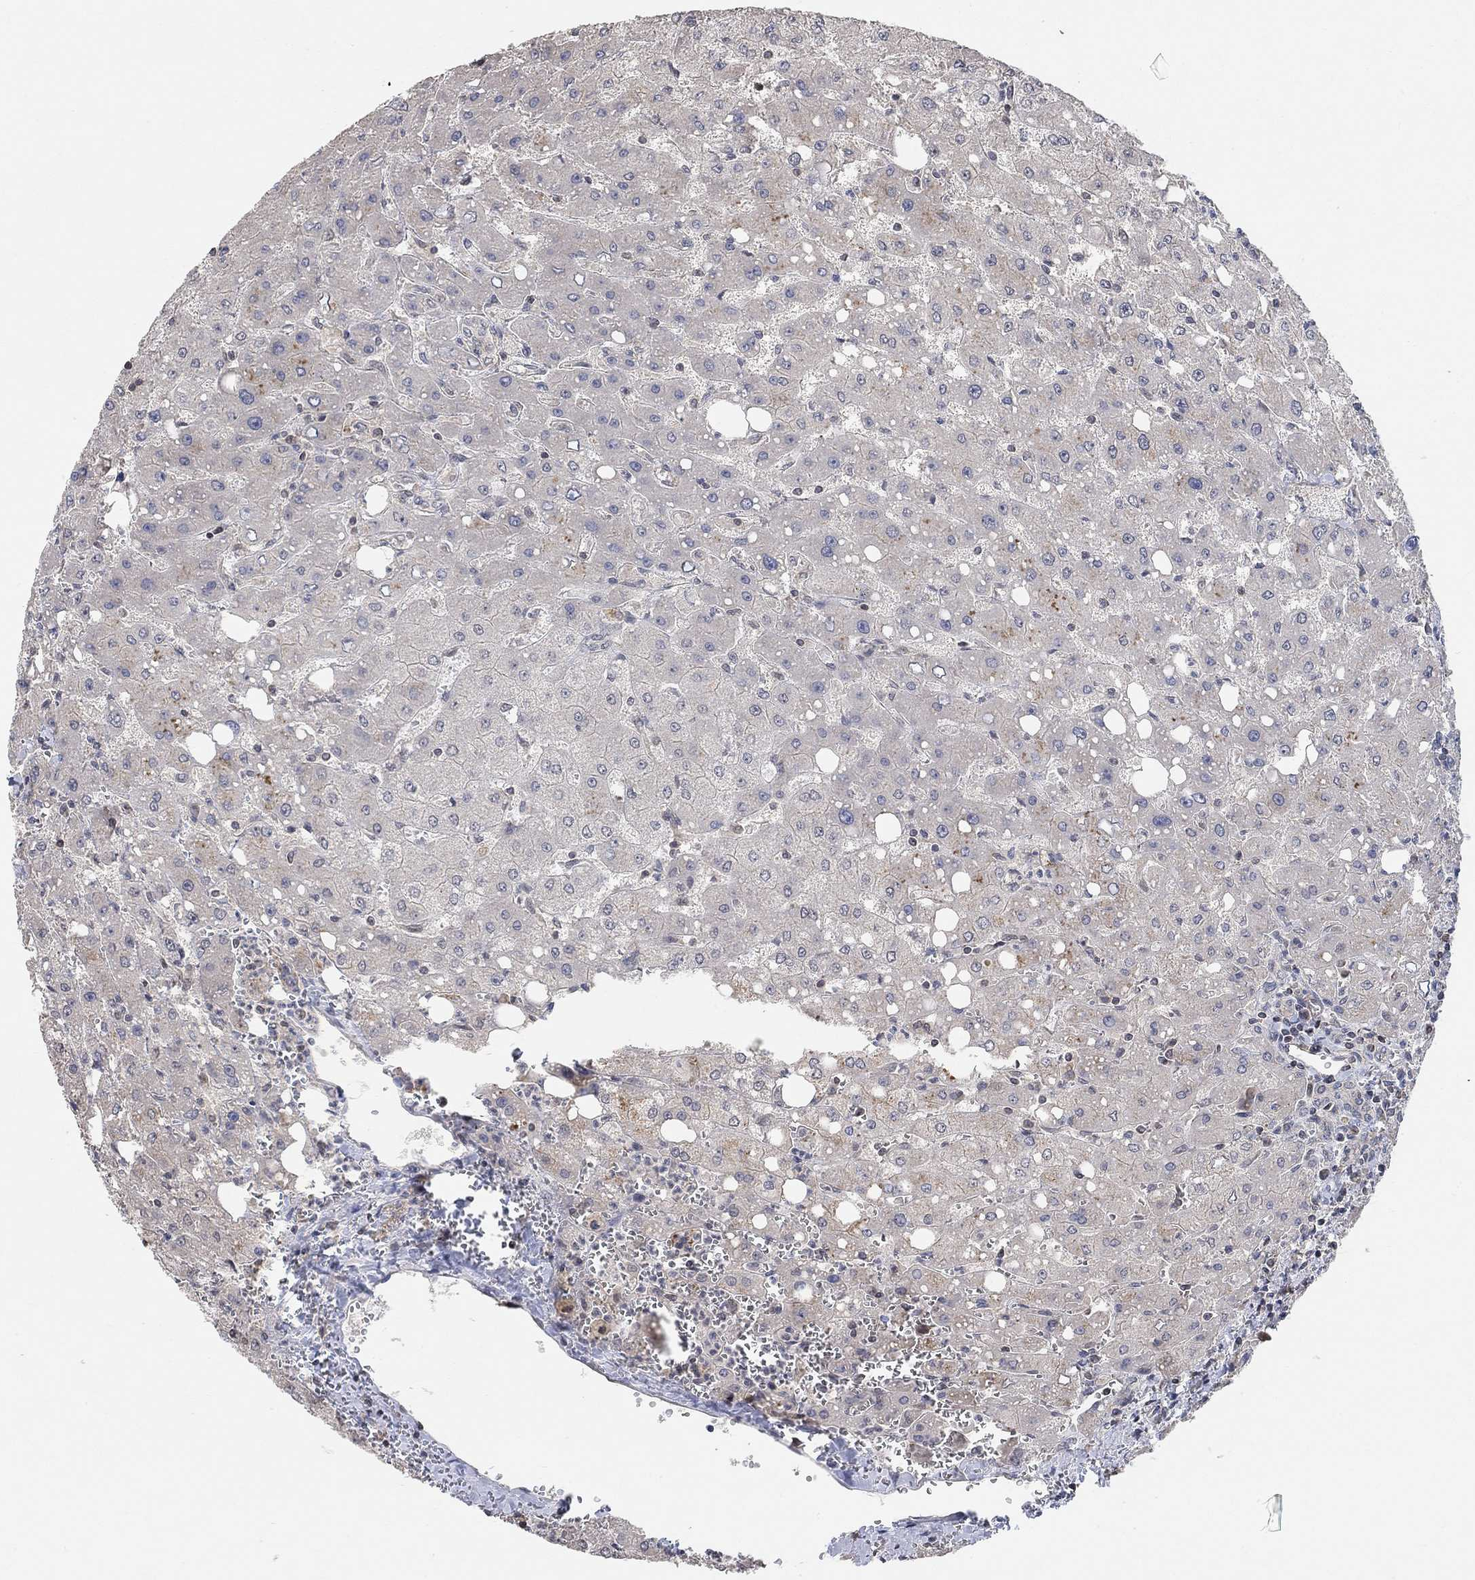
{"staining": {"intensity": "negative", "quantity": "none", "location": "none"}, "tissue": "liver", "cell_type": "Cholangiocytes", "image_type": "normal", "snomed": [{"axis": "morphology", "description": "Normal tissue, NOS"}, {"axis": "topography", "description": "Liver"}], "caption": "Immunohistochemistry of normal human liver exhibits no staining in cholangiocytes.", "gene": "UNC5B", "patient": {"sex": "female", "age": 53}}